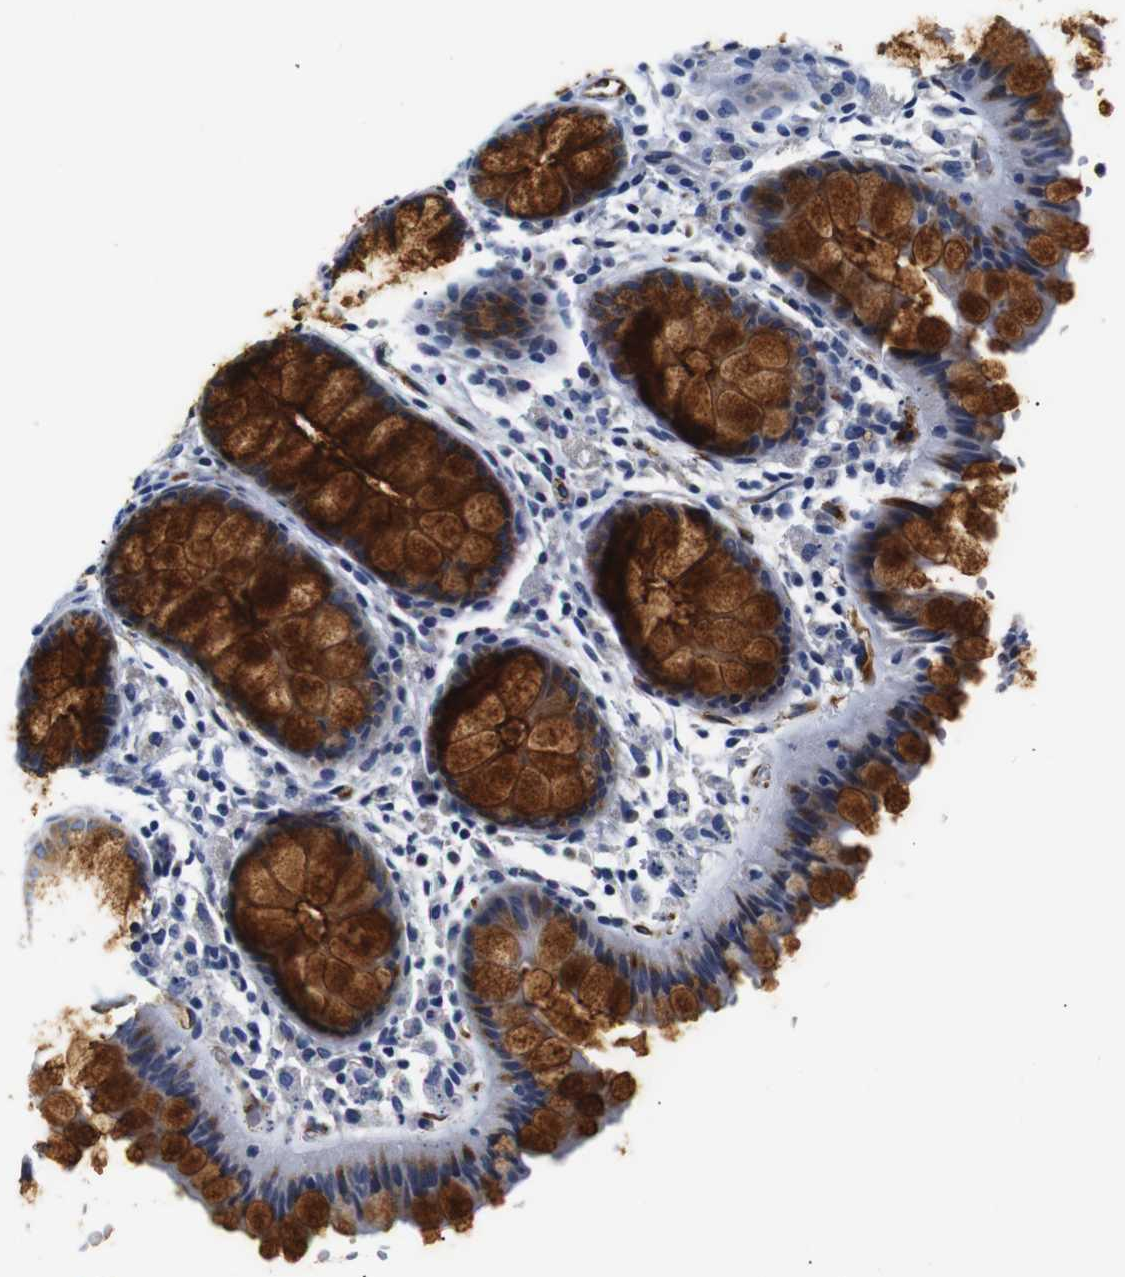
{"staining": {"intensity": "moderate", "quantity": ">75%", "location": "cytoplasmic/membranous"}, "tissue": "colon", "cell_type": "Endothelial cells", "image_type": "normal", "snomed": [{"axis": "morphology", "description": "Normal tissue, NOS"}, {"axis": "topography", "description": "Colon"}], "caption": "An IHC histopathology image of benign tissue is shown. Protein staining in brown labels moderate cytoplasmic/membranous positivity in colon within endothelial cells.", "gene": "MUC4", "patient": {"sex": "female", "age": 55}}